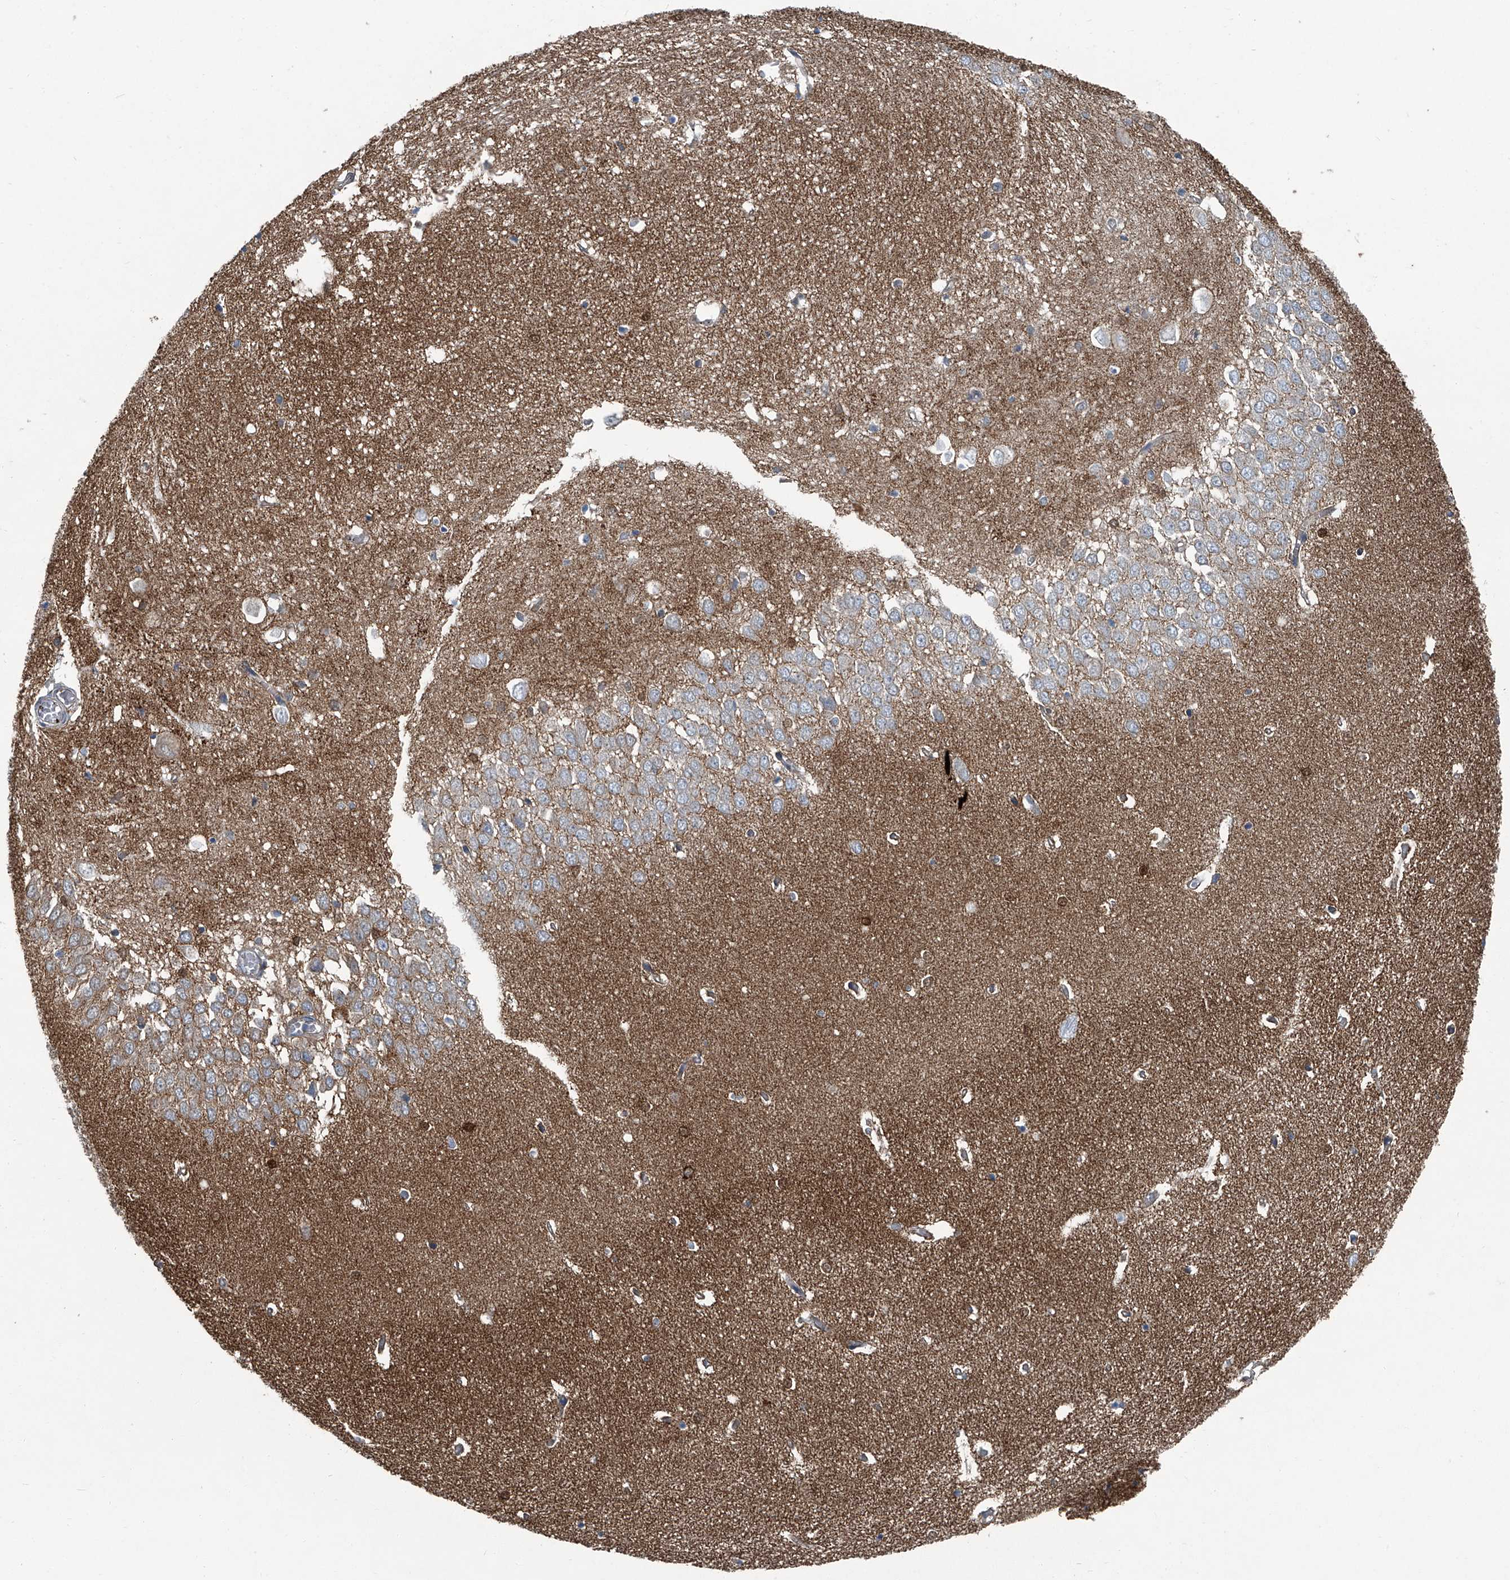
{"staining": {"intensity": "moderate", "quantity": "<25%", "location": "cytoplasmic/membranous"}, "tissue": "hippocampus", "cell_type": "Glial cells", "image_type": "normal", "snomed": [{"axis": "morphology", "description": "Normal tissue, NOS"}, {"axis": "topography", "description": "Hippocampus"}], "caption": "An image of human hippocampus stained for a protein shows moderate cytoplasmic/membranous brown staining in glial cells. The staining was performed using DAB (3,3'-diaminobenzidine) to visualize the protein expression in brown, while the nuclei were stained in blue with hematoxylin (Magnification: 20x).", "gene": "SEPTIN7", "patient": {"sex": "female", "age": 64}}